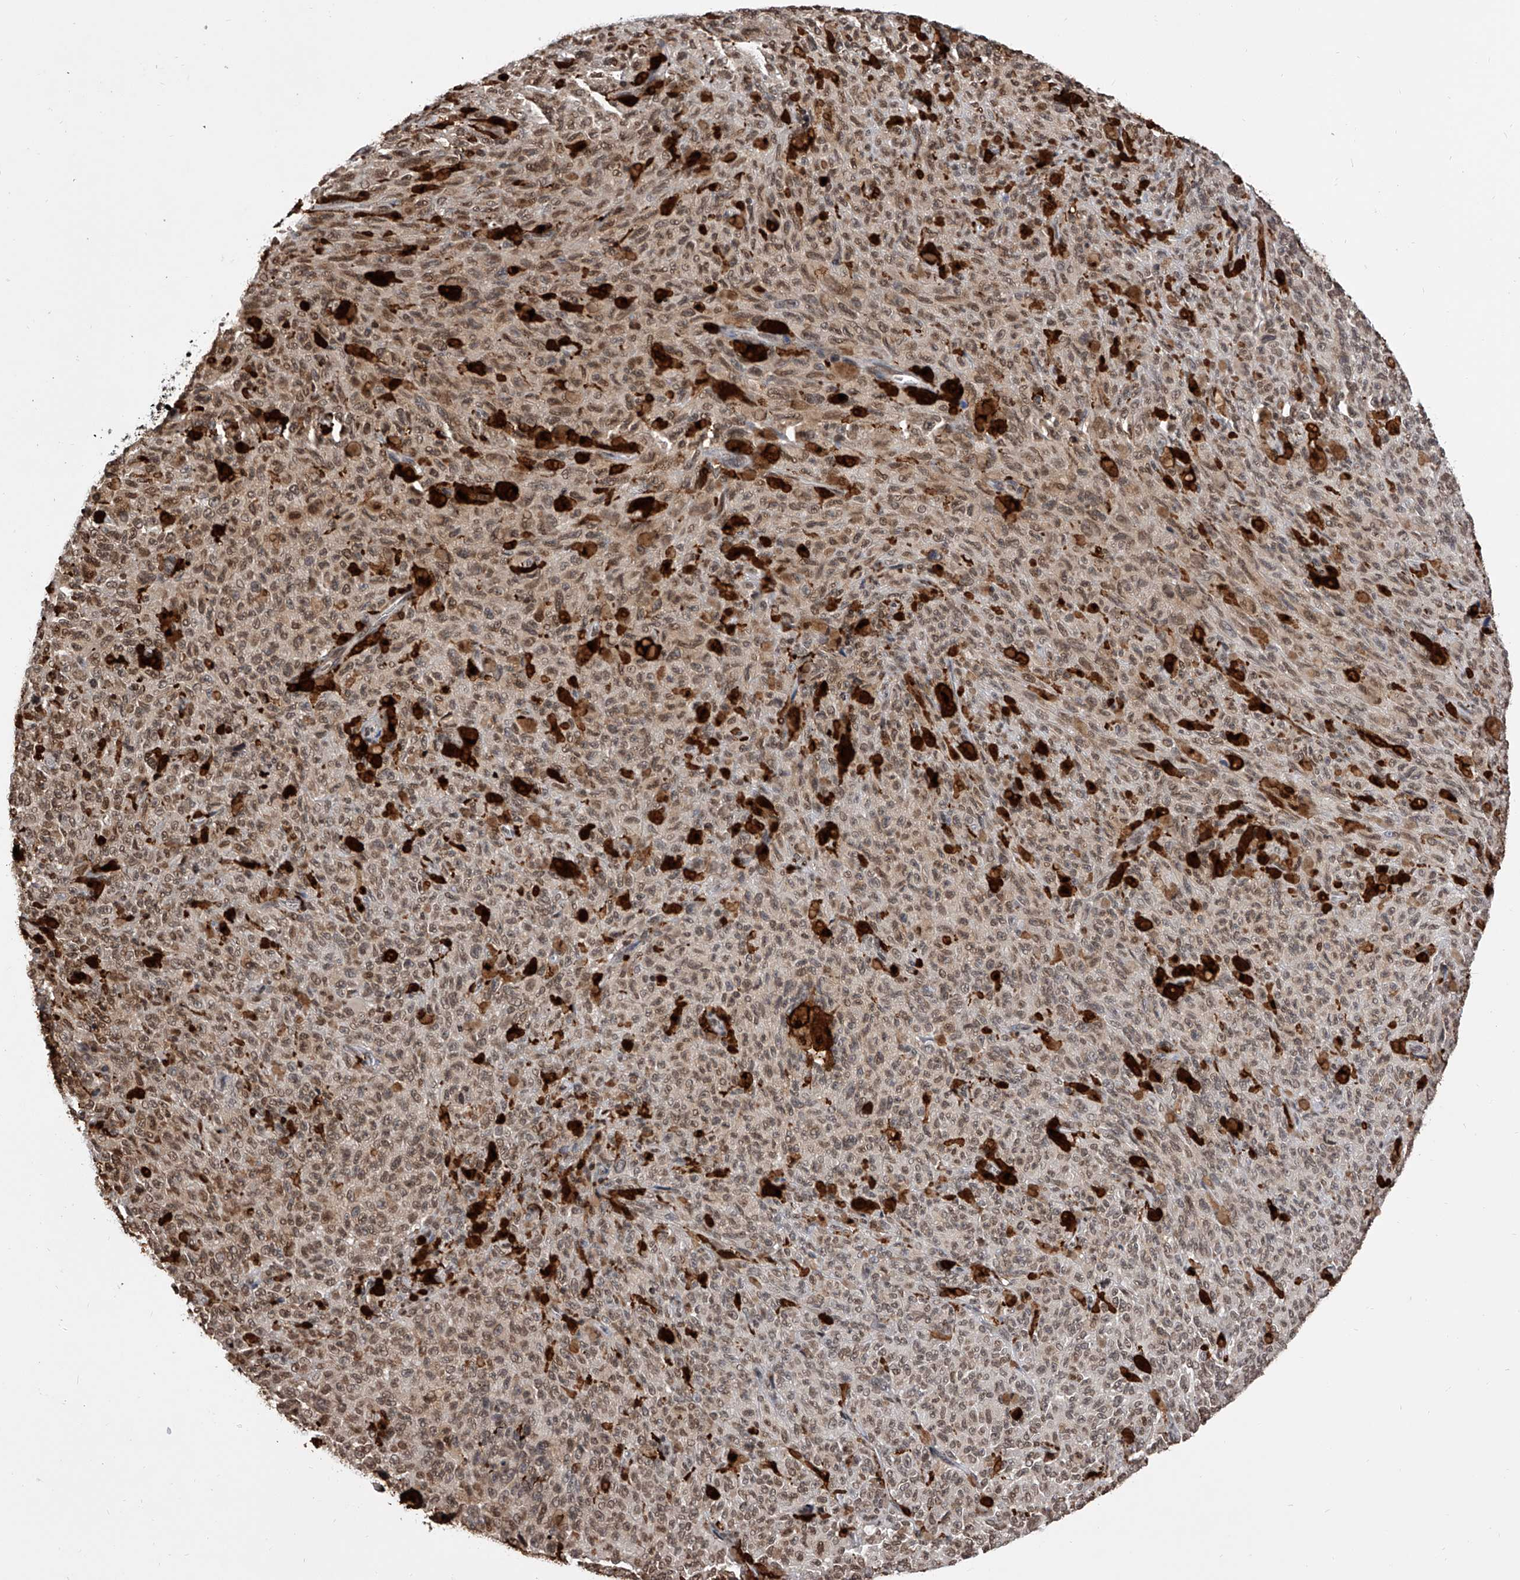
{"staining": {"intensity": "weak", "quantity": ">75%", "location": "cytoplasmic/membranous,nuclear"}, "tissue": "melanoma", "cell_type": "Tumor cells", "image_type": "cancer", "snomed": [{"axis": "morphology", "description": "Malignant melanoma, NOS"}, {"axis": "topography", "description": "Skin"}], "caption": "This image reveals malignant melanoma stained with immunohistochemistry to label a protein in brown. The cytoplasmic/membranous and nuclear of tumor cells show weak positivity for the protein. Nuclei are counter-stained blue.", "gene": "CFAP410", "patient": {"sex": "female", "age": 82}}